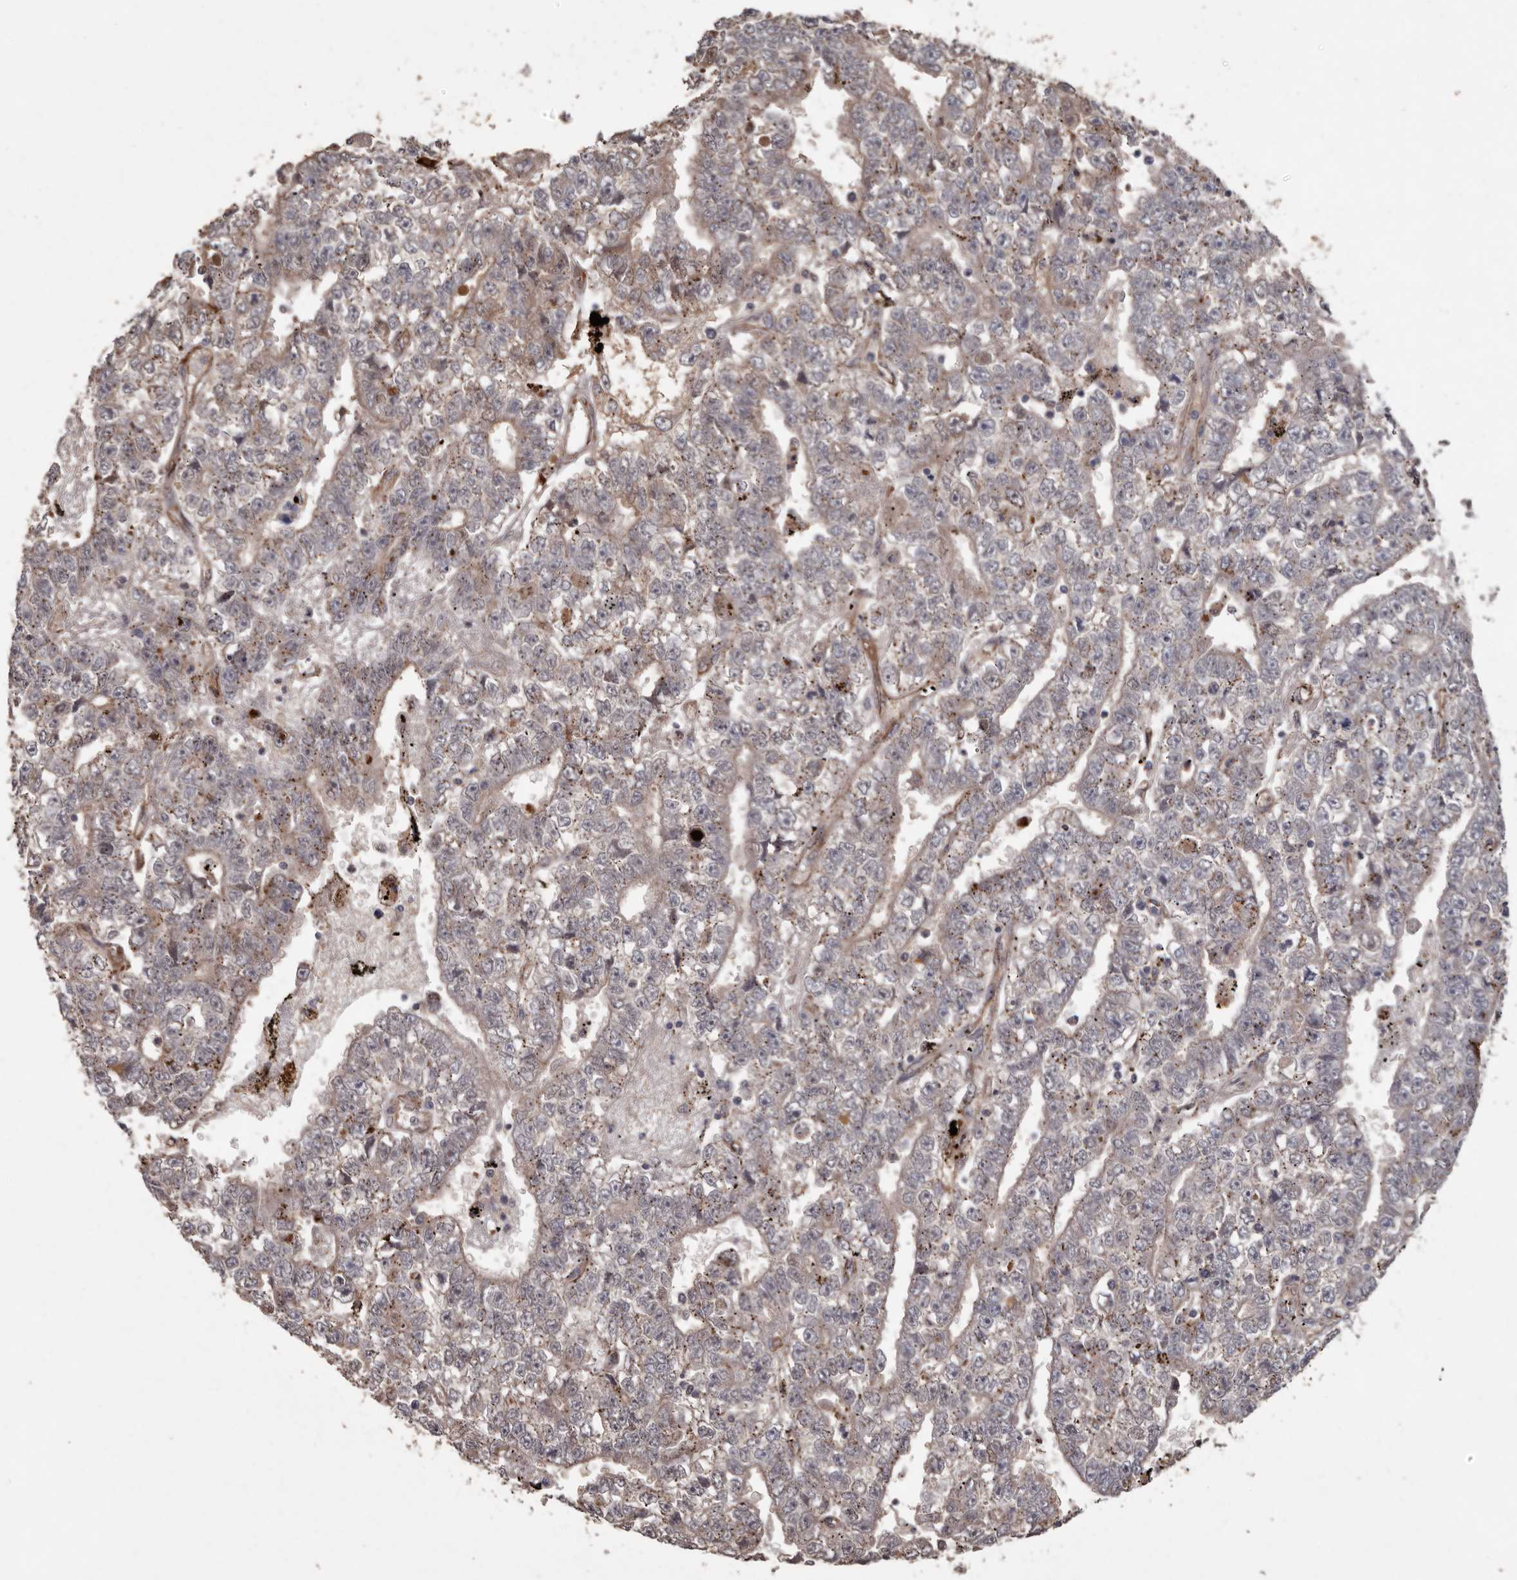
{"staining": {"intensity": "weak", "quantity": "25%-75%", "location": "cytoplasmic/membranous"}, "tissue": "testis cancer", "cell_type": "Tumor cells", "image_type": "cancer", "snomed": [{"axis": "morphology", "description": "Carcinoma, Embryonal, NOS"}, {"axis": "topography", "description": "Testis"}], "caption": "This photomicrograph exhibits testis embryonal carcinoma stained with IHC to label a protein in brown. The cytoplasmic/membranous of tumor cells show weak positivity for the protein. Nuclei are counter-stained blue.", "gene": "BRAT1", "patient": {"sex": "male", "age": 25}}